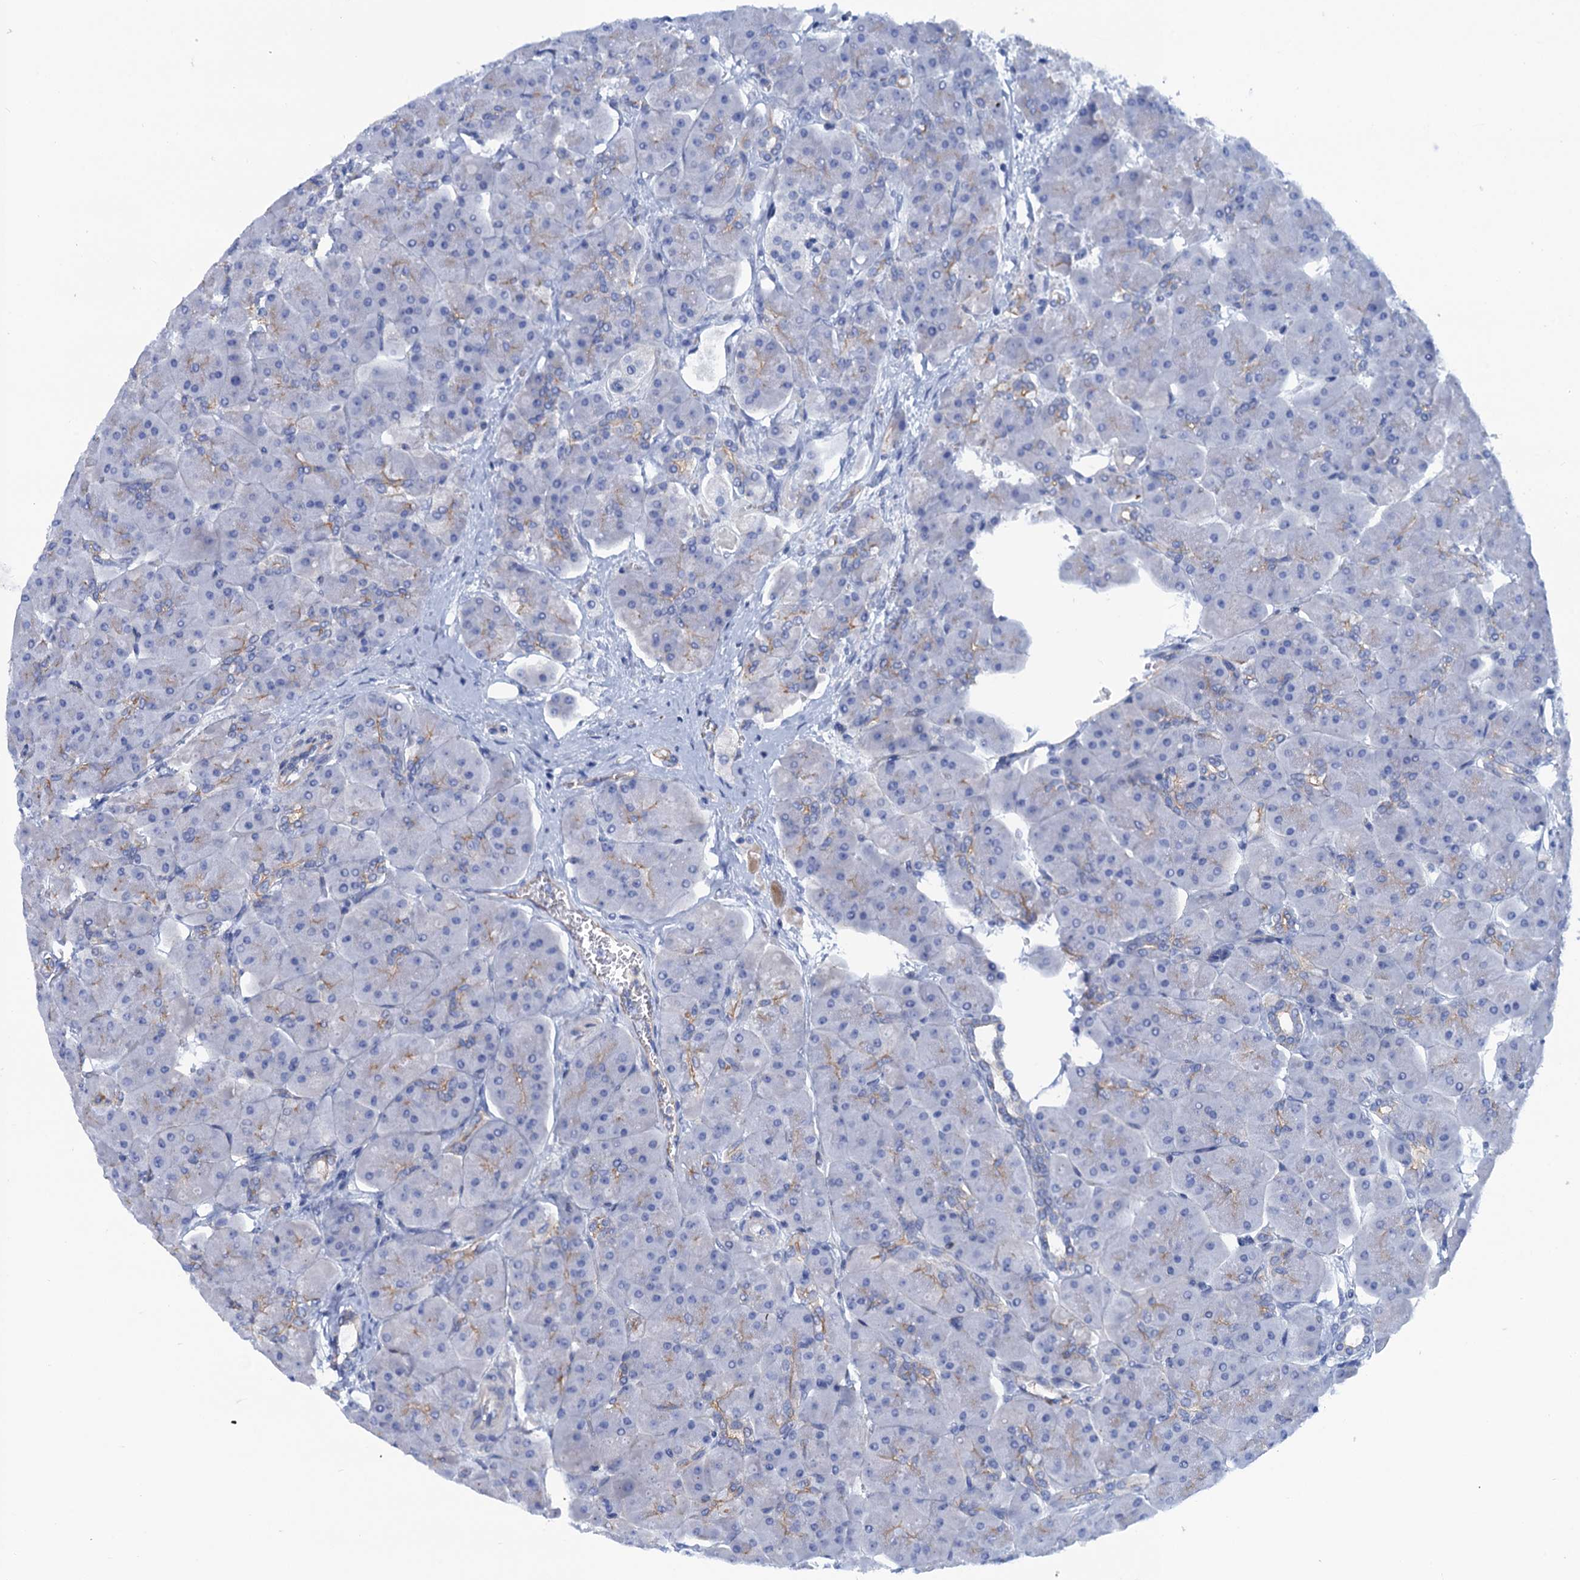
{"staining": {"intensity": "weak", "quantity": "<25%", "location": "cytoplasmic/membranous"}, "tissue": "pancreas", "cell_type": "Exocrine glandular cells", "image_type": "normal", "snomed": [{"axis": "morphology", "description": "Normal tissue, NOS"}, {"axis": "topography", "description": "Pancreas"}], "caption": "This image is of unremarkable pancreas stained with immunohistochemistry (IHC) to label a protein in brown with the nuclei are counter-stained blue. There is no staining in exocrine glandular cells.", "gene": "CALML5", "patient": {"sex": "male", "age": 66}}